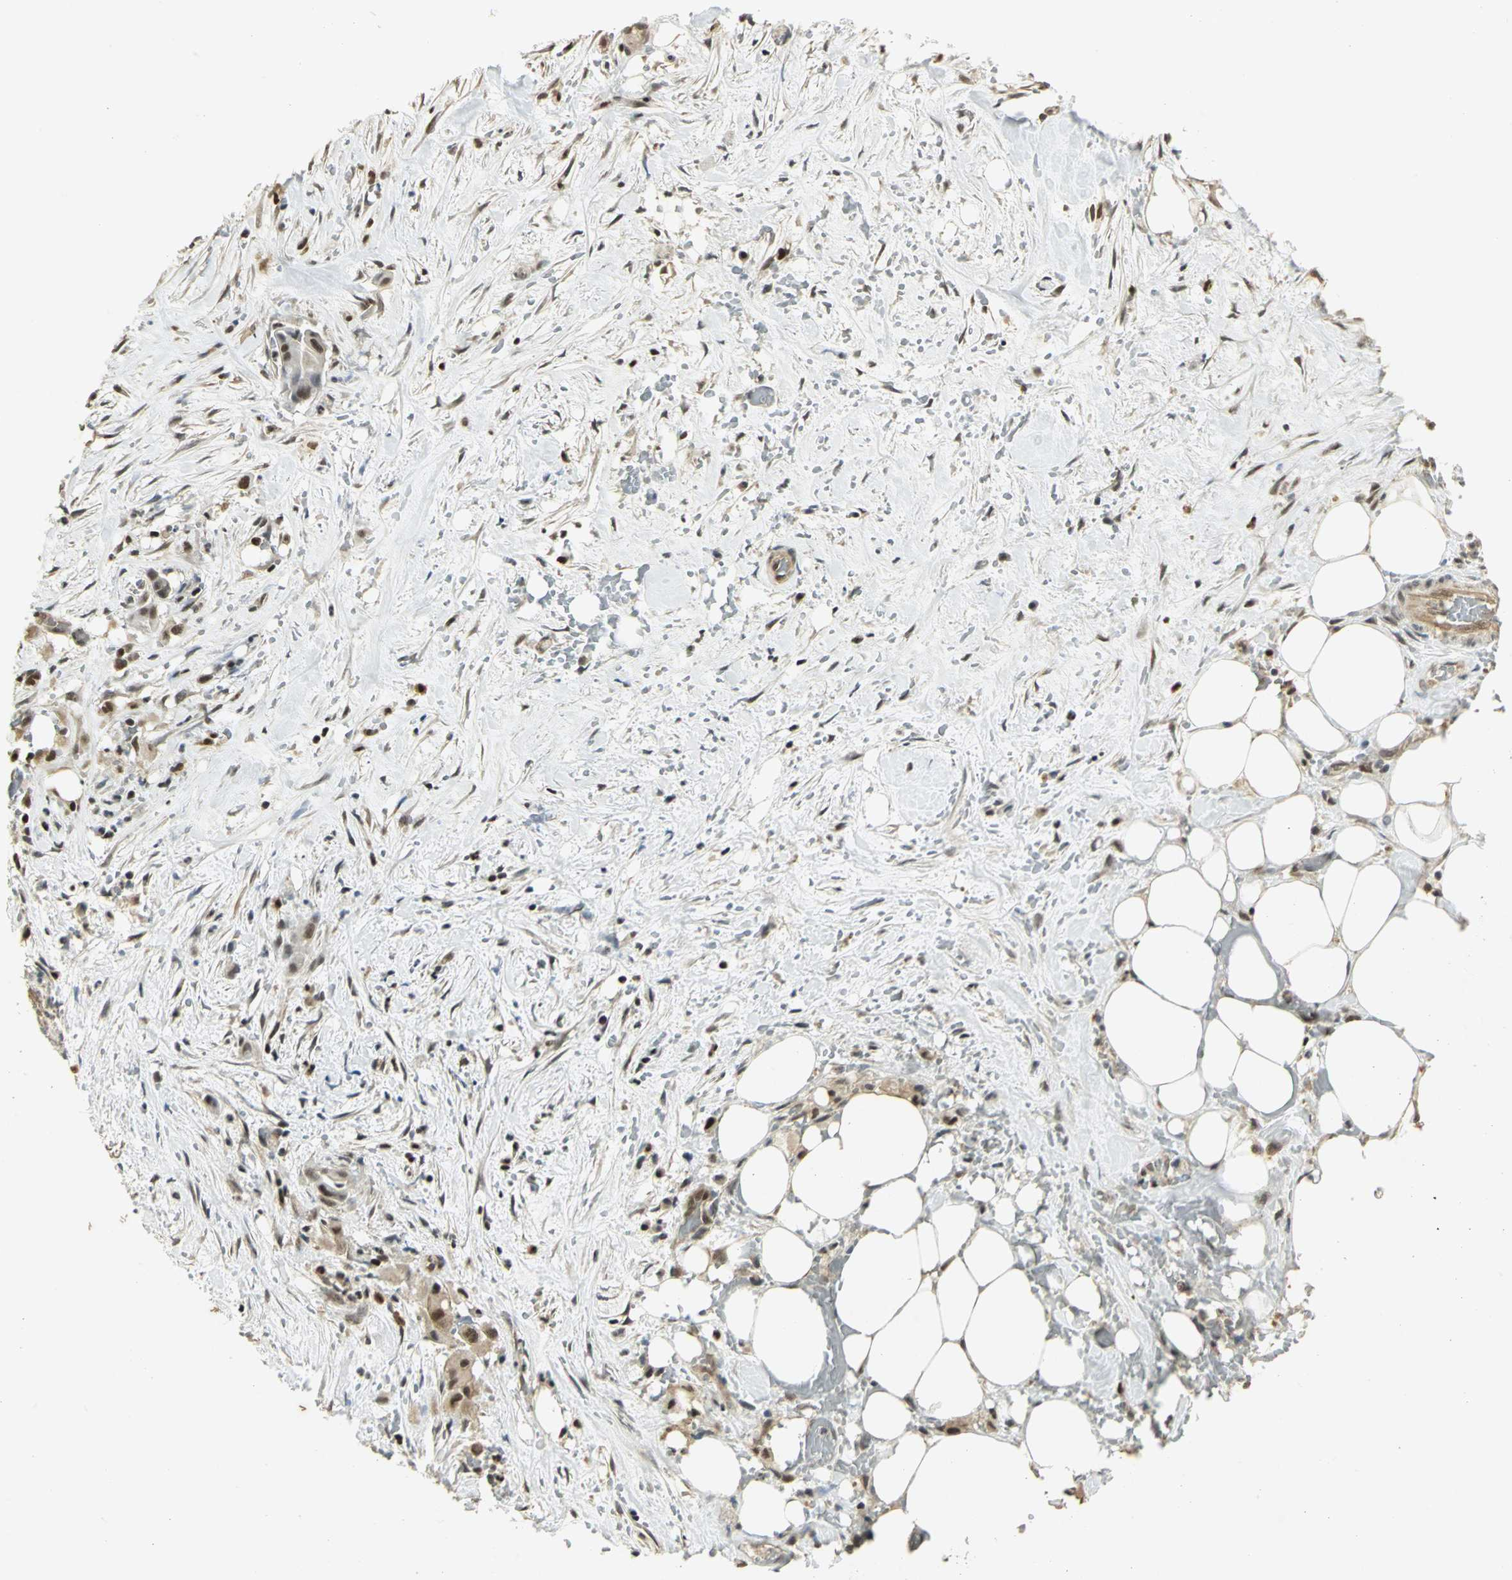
{"staining": {"intensity": "strong", "quantity": ">75%", "location": "nuclear"}, "tissue": "liver cancer", "cell_type": "Tumor cells", "image_type": "cancer", "snomed": [{"axis": "morphology", "description": "Cholangiocarcinoma"}, {"axis": "topography", "description": "Liver"}], "caption": "Immunohistochemical staining of human liver cancer shows high levels of strong nuclear protein staining in about >75% of tumor cells. The staining was performed using DAB, with brown indicating positive protein expression. Nuclei are stained blue with hematoxylin.", "gene": "ELF1", "patient": {"sex": "female", "age": 68}}